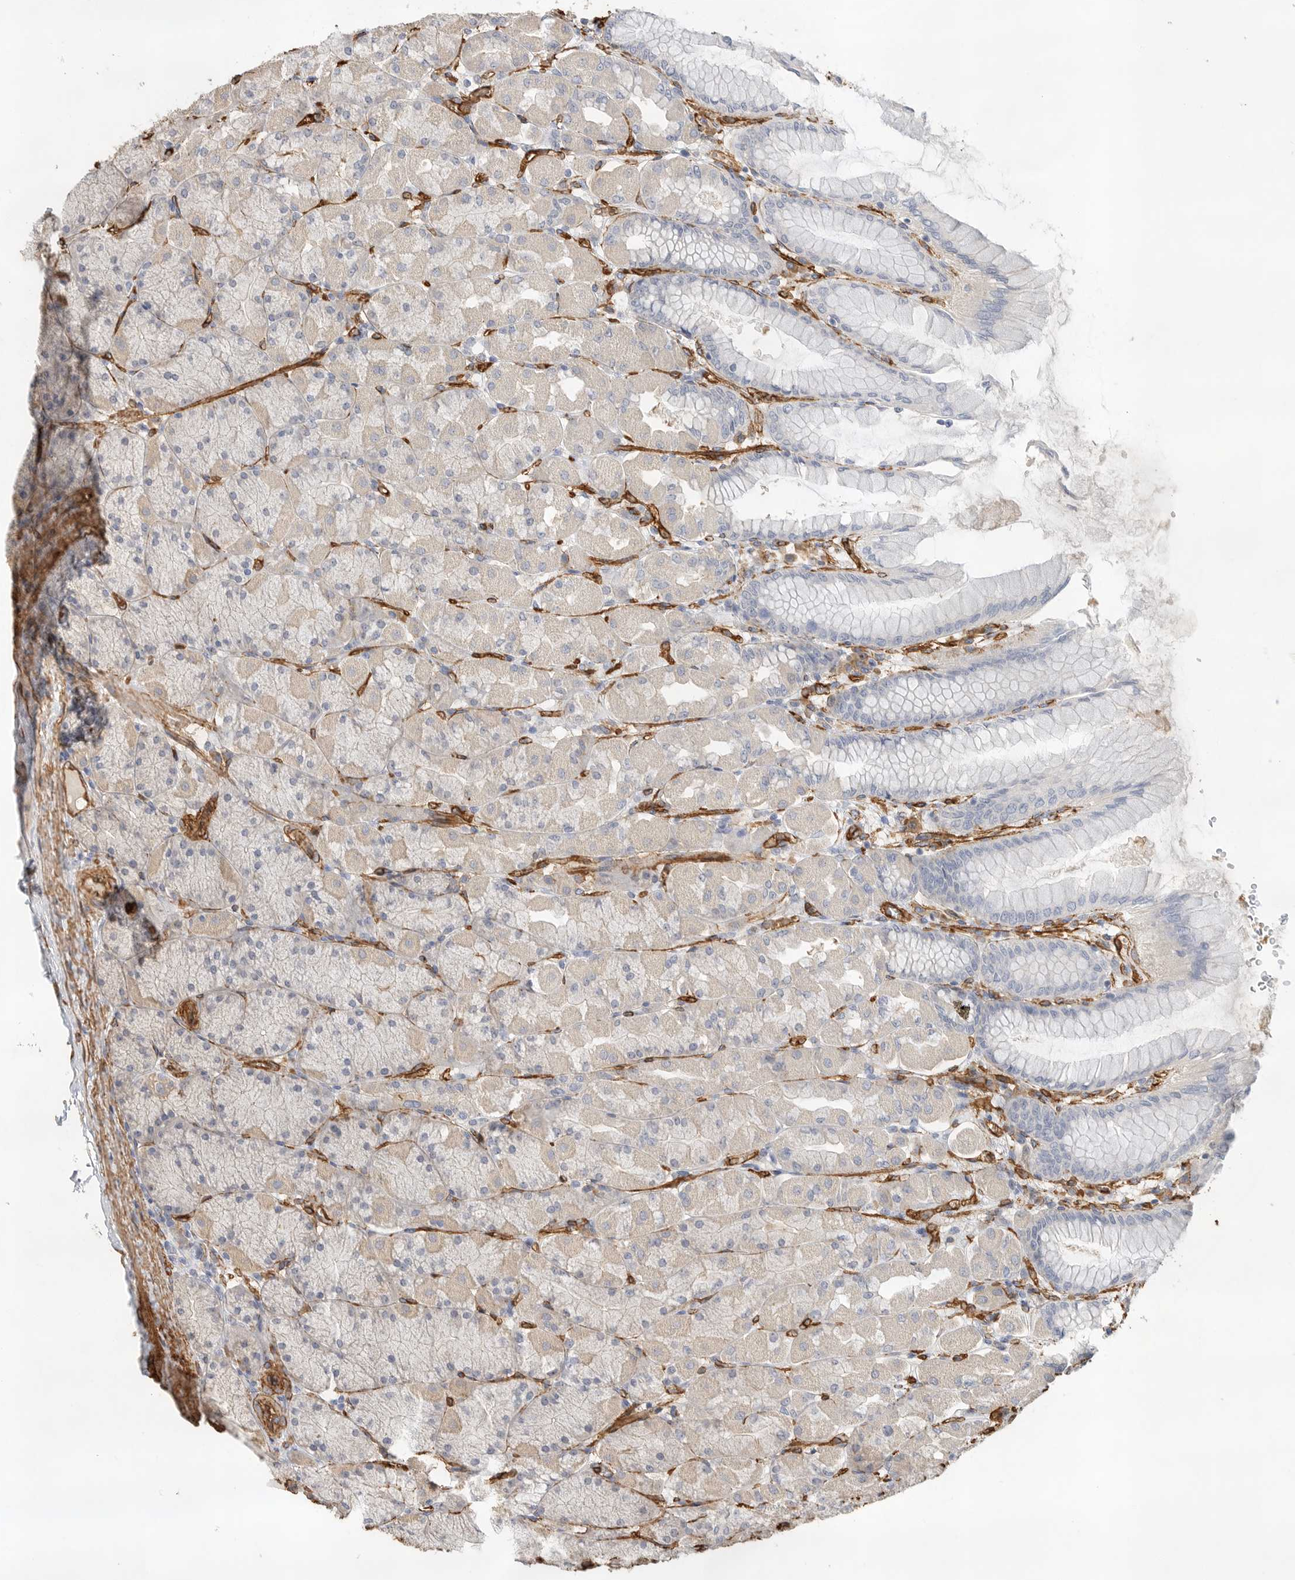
{"staining": {"intensity": "weak", "quantity": "25%-75%", "location": "cytoplasmic/membranous"}, "tissue": "stomach", "cell_type": "Glandular cells", "image_type": "normal", "snomed": [{"axis": "morphology", "description": "Normal tissue, NOS"}, {"axis": "topography", "description": "Stomach, upper"}], "caption": "Weak cytoplasmic/membranous protein positivity is identified in approximately 25%-75% of glandular cells in stomach. Nuclei are stained in blue.", "gene": "JMJD4", "patient": {"sex": "female", "age": 56}}